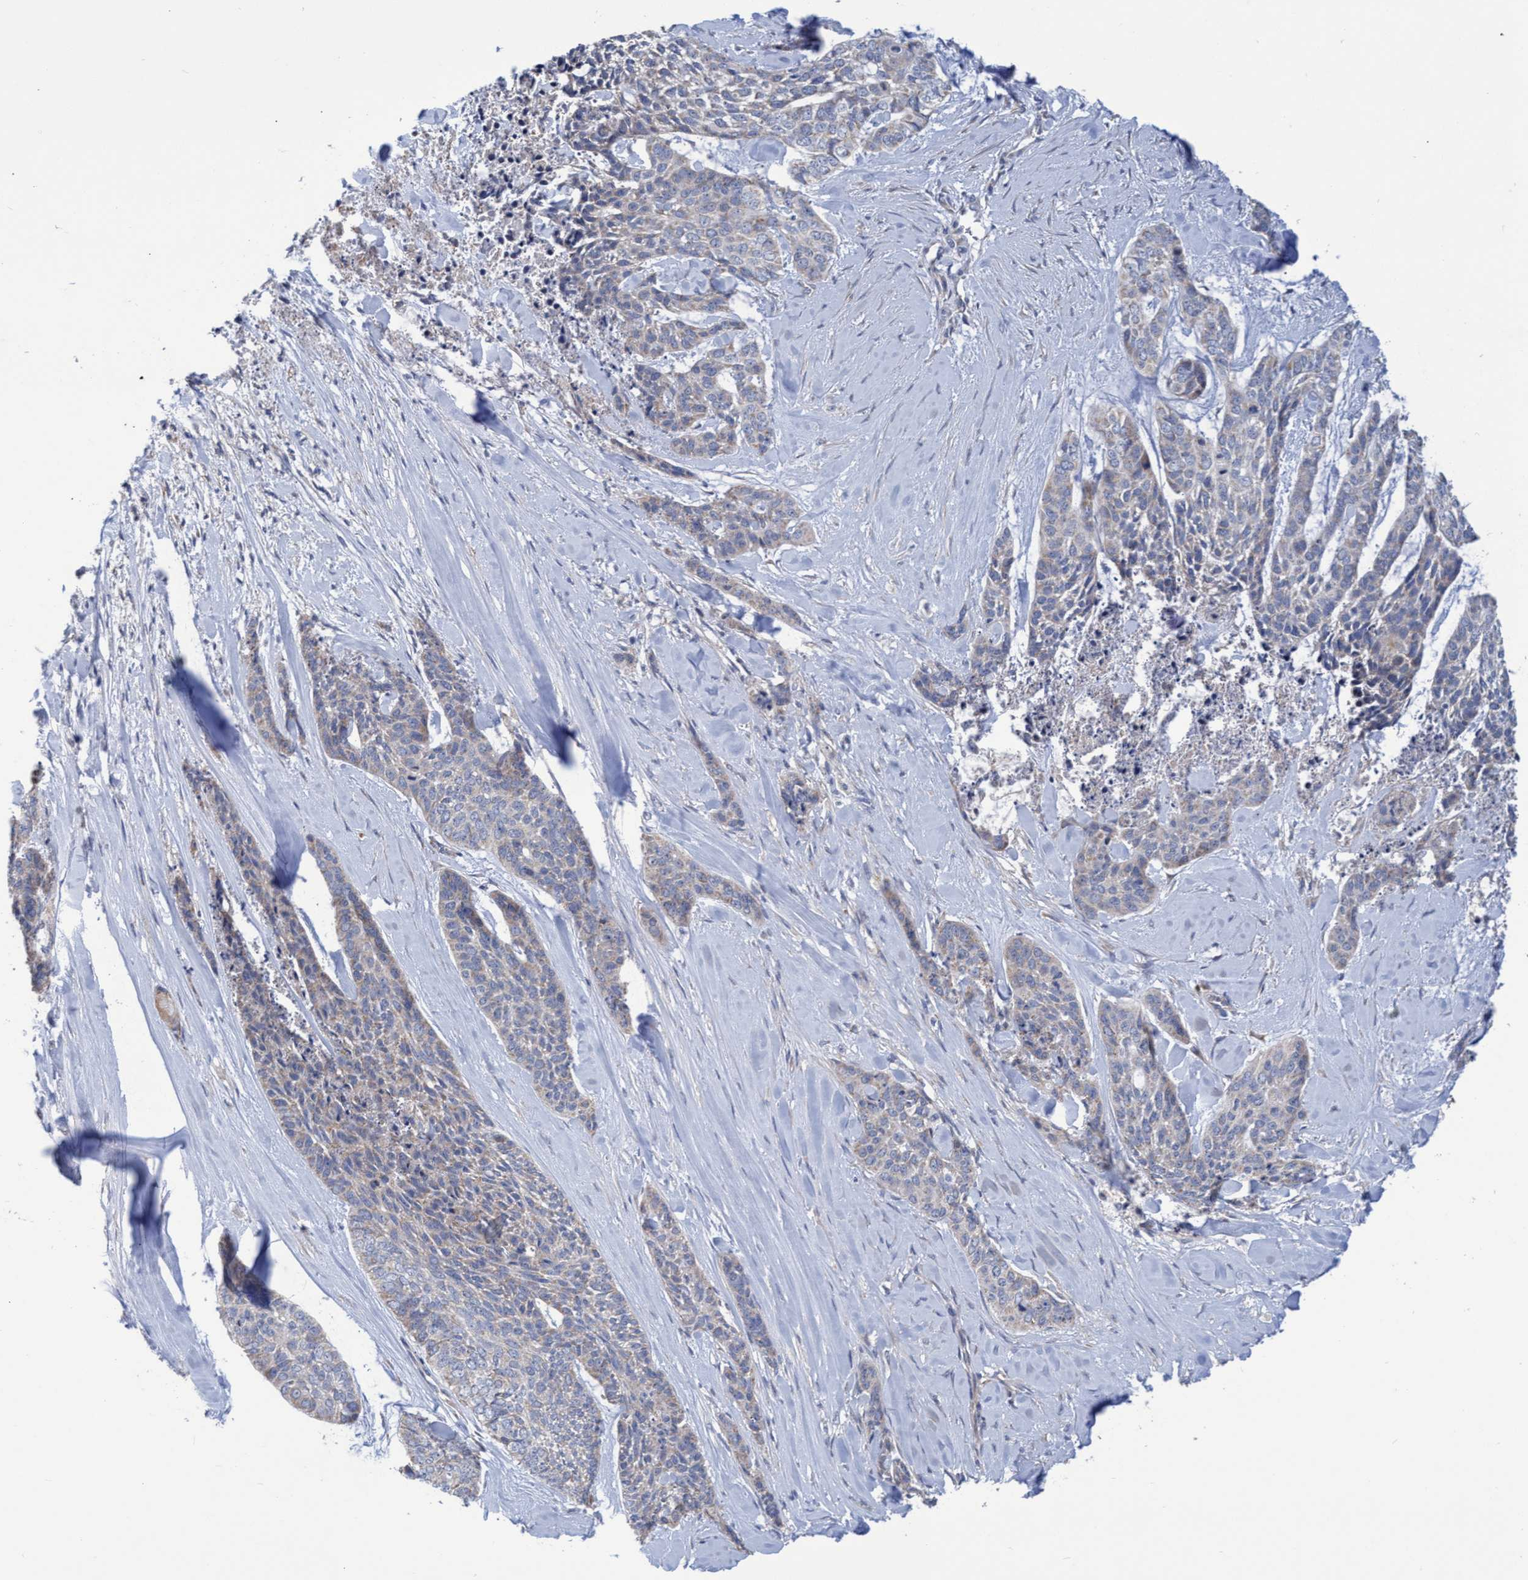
{"staining": {"intensity": "moderate", "quantity": "25%-75%", "location": "cytoplasmic/membranous"}, "tissue": "skin cancer", "cell_type": "Tumor cells", "image_type": "cancer", "snomed": [{"axis": "morphology", "description": "Basal cell carcinoma"}, {"axis": "topography", "description": "Skin"}], "caption": "Approximately 25%-75% of tumor cells in skin cancer (basal cell carcinoma) display moderate cytoplasmic/membranous protein staining as visualized by brown immunohistochemical staining.", "gene": "NAT16", "patient": {"sex": "female", "age": 64}}